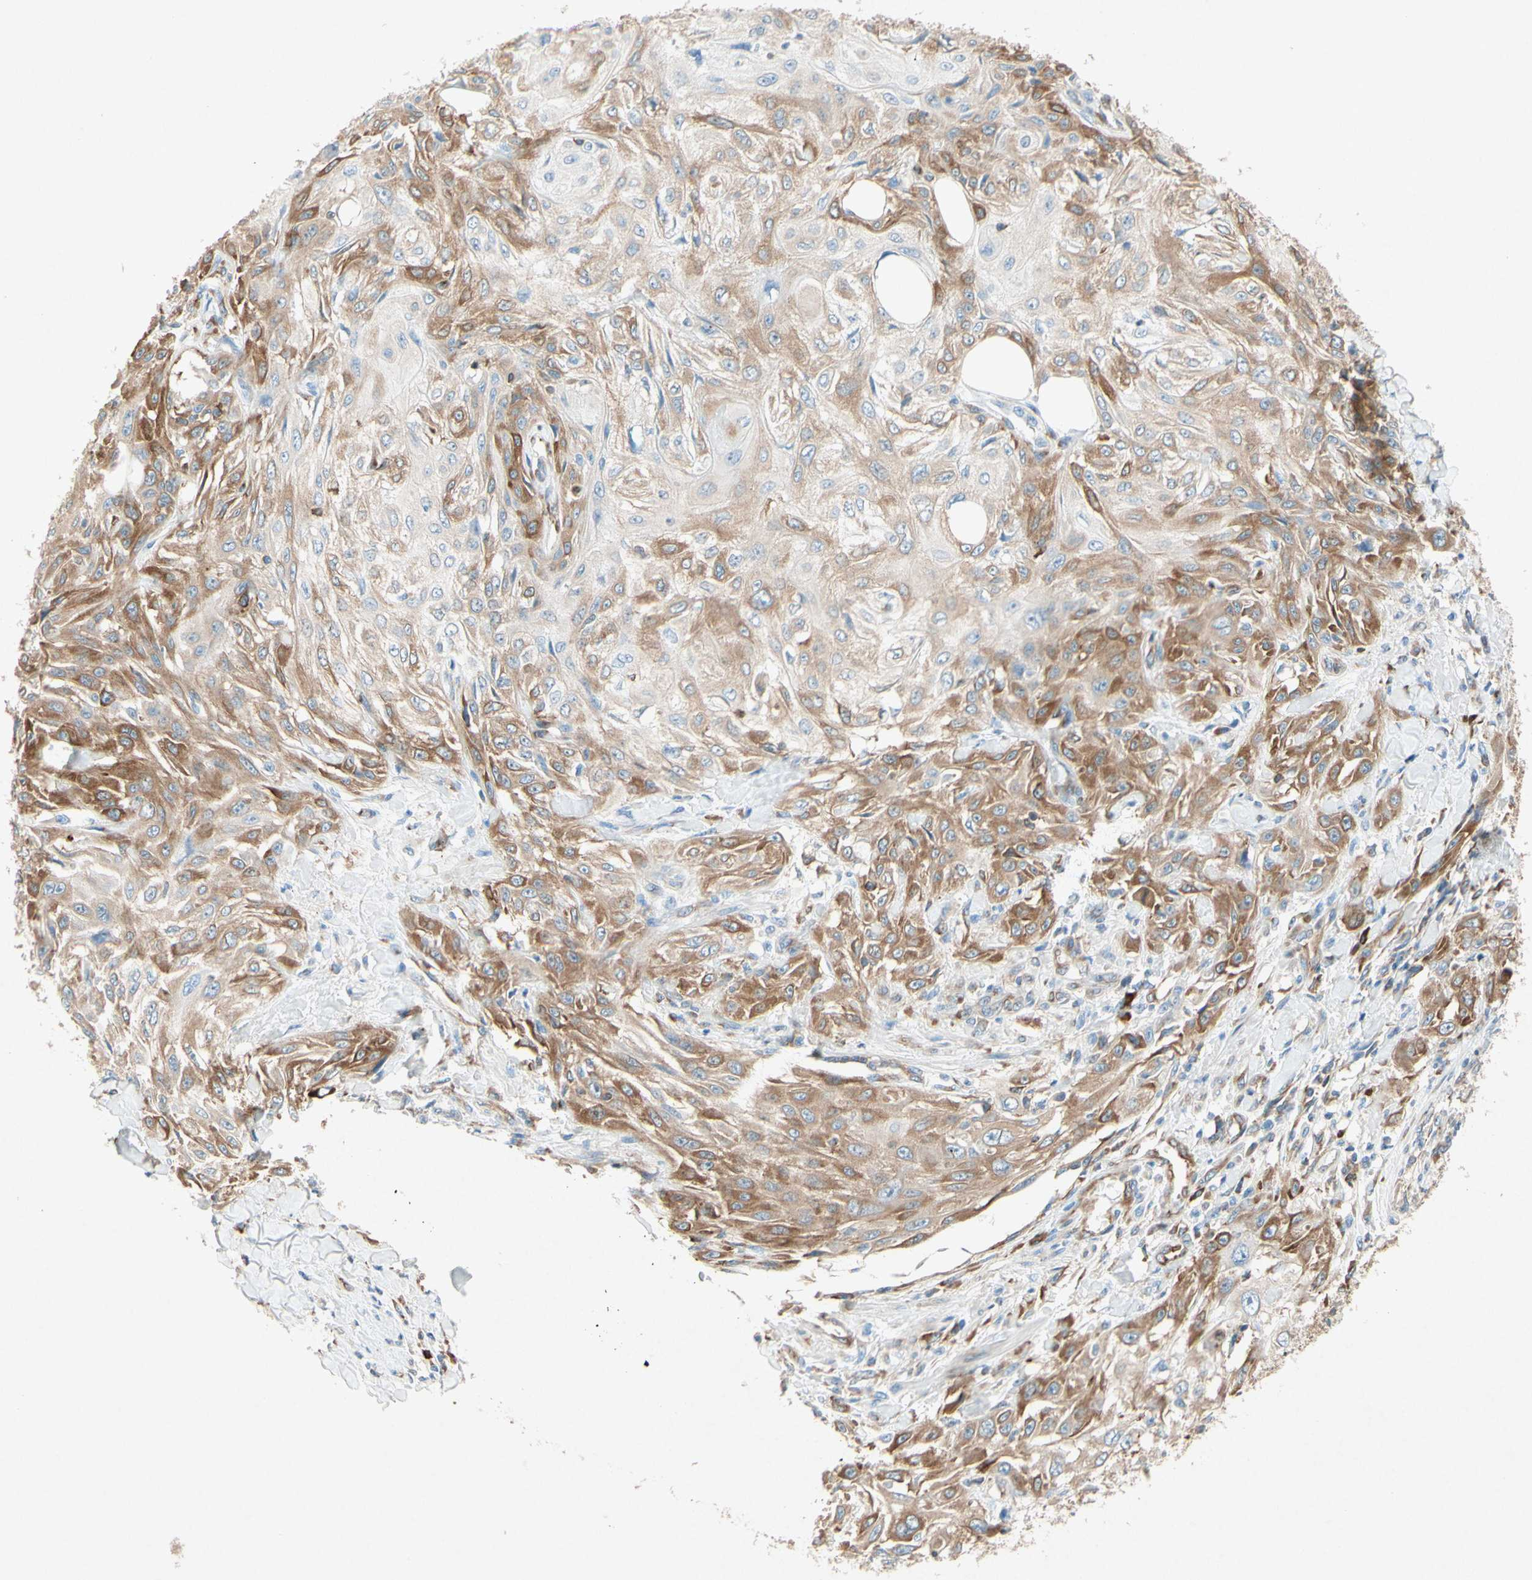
{"staining": {"intensity": "moderate", "quantity": ">75%", "location": "cytoplasmic/membranous"}, "tissue": "skin cancer", "cell_type": "Tumor cells", "image_type": "cancer", "snomed": [{"axis": "morphology", "description": "Squamous cell carcinoma, NOS"}, {"axis": "topography", "description": "Skin"}], "caption": "Moderate cytoplasmic/membranous expression is appreciated in about >75% of tumor cells in skin squamous cell carcinoma.", "gene": "PABPC1", "patient": {"sex": "male", "age": 75}}